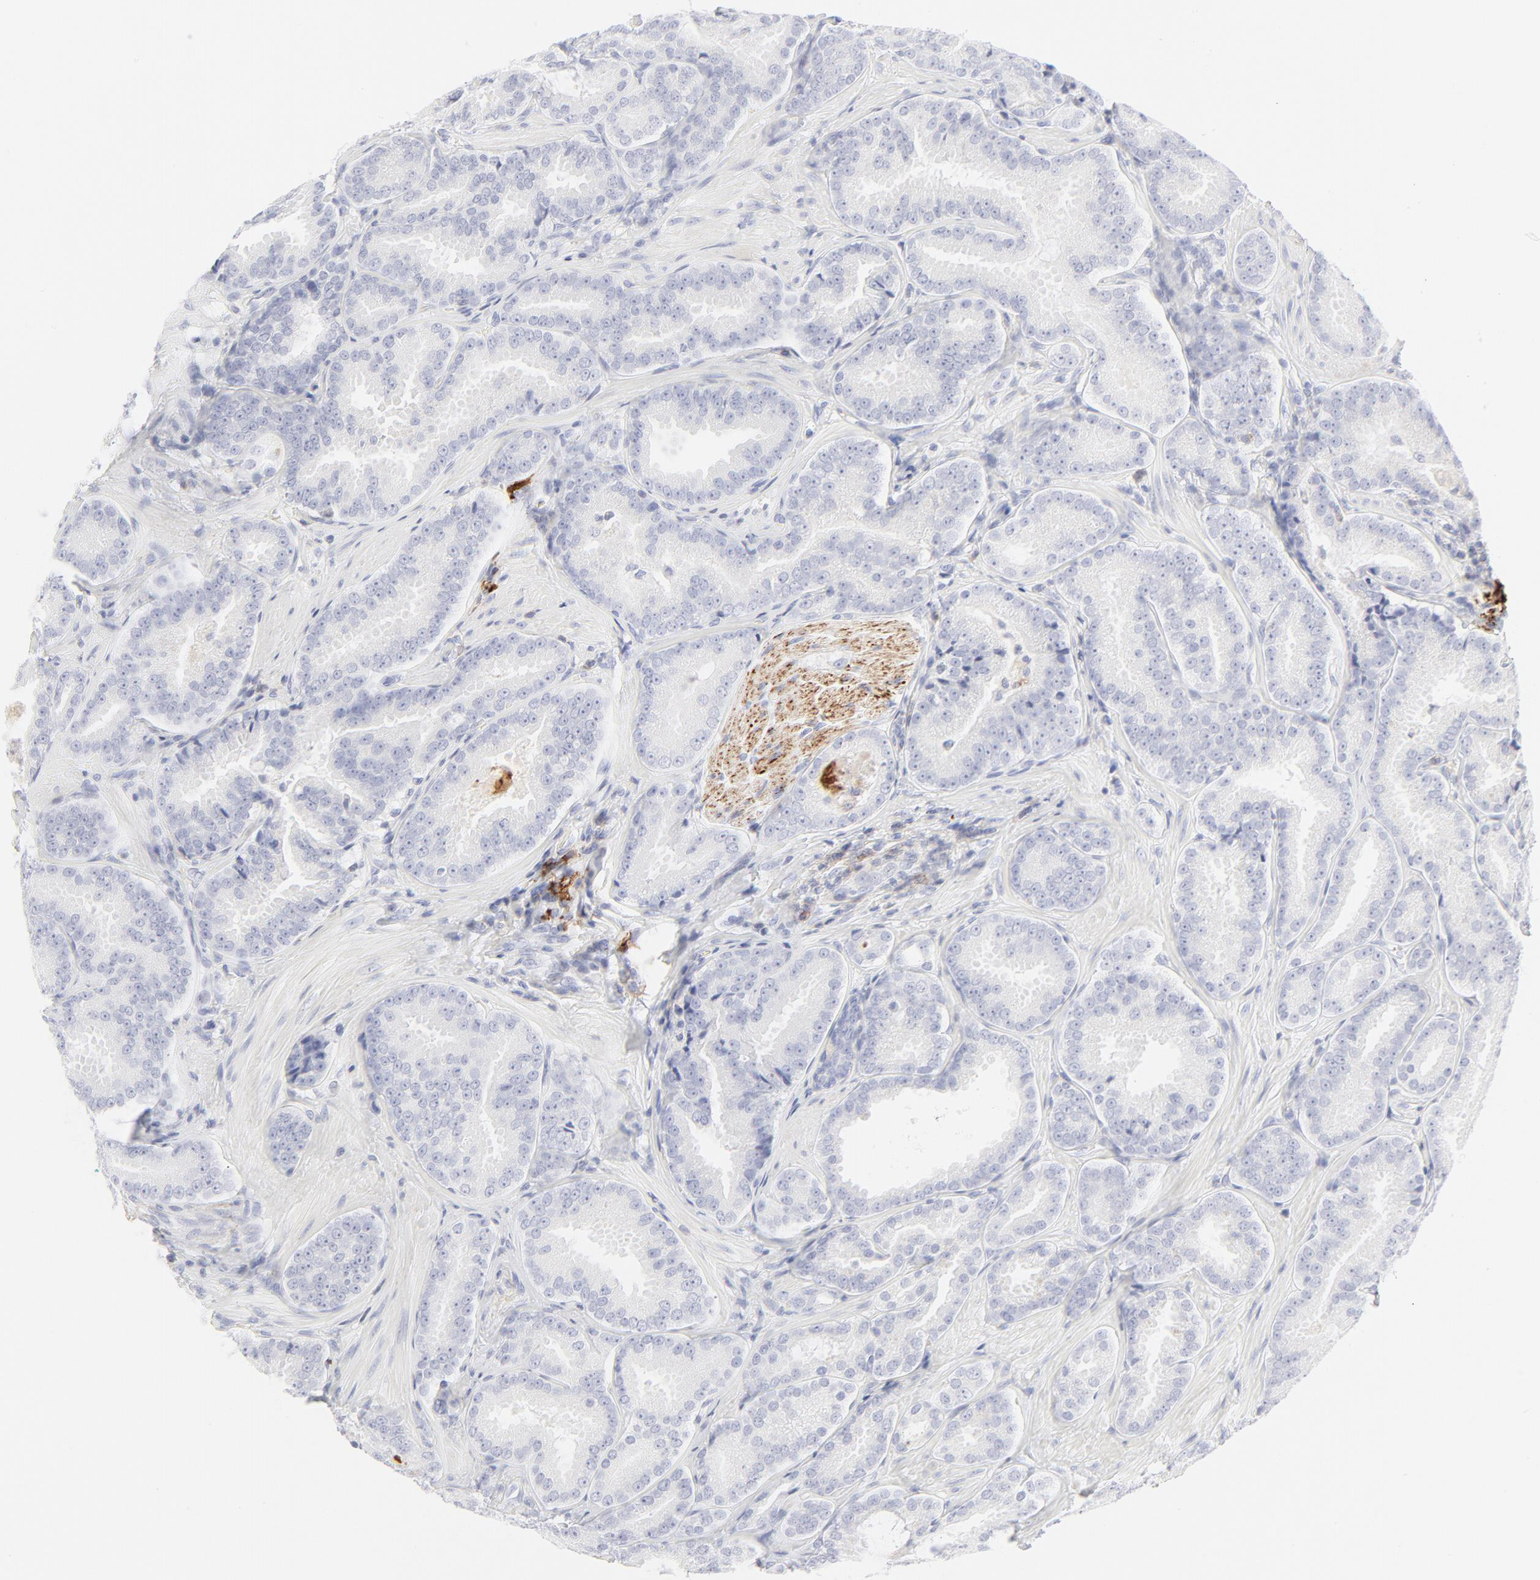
{"staining": {"intensity": "negative", "quantity": "none", "location": "none"}, "tissue": "prostate cancer", "cell_type": "Tumor cells", "image_type": "cancer", "snomed": [{"axis": "morphology", "description": "Adenocarcinoma, Low grade"}, {"axis": "topography", "description": "Prostate"}], "caption": "This micrograph is of adenocarcinoma (low-grade) (prostate) stained with immunohistochemistry (IHC) to label a protein in brown with the nuclei are counter-stained blue. There is no expression in tumor cells.", "gene": "CCR7", "patient": {"sex": "male", "age": 59}}